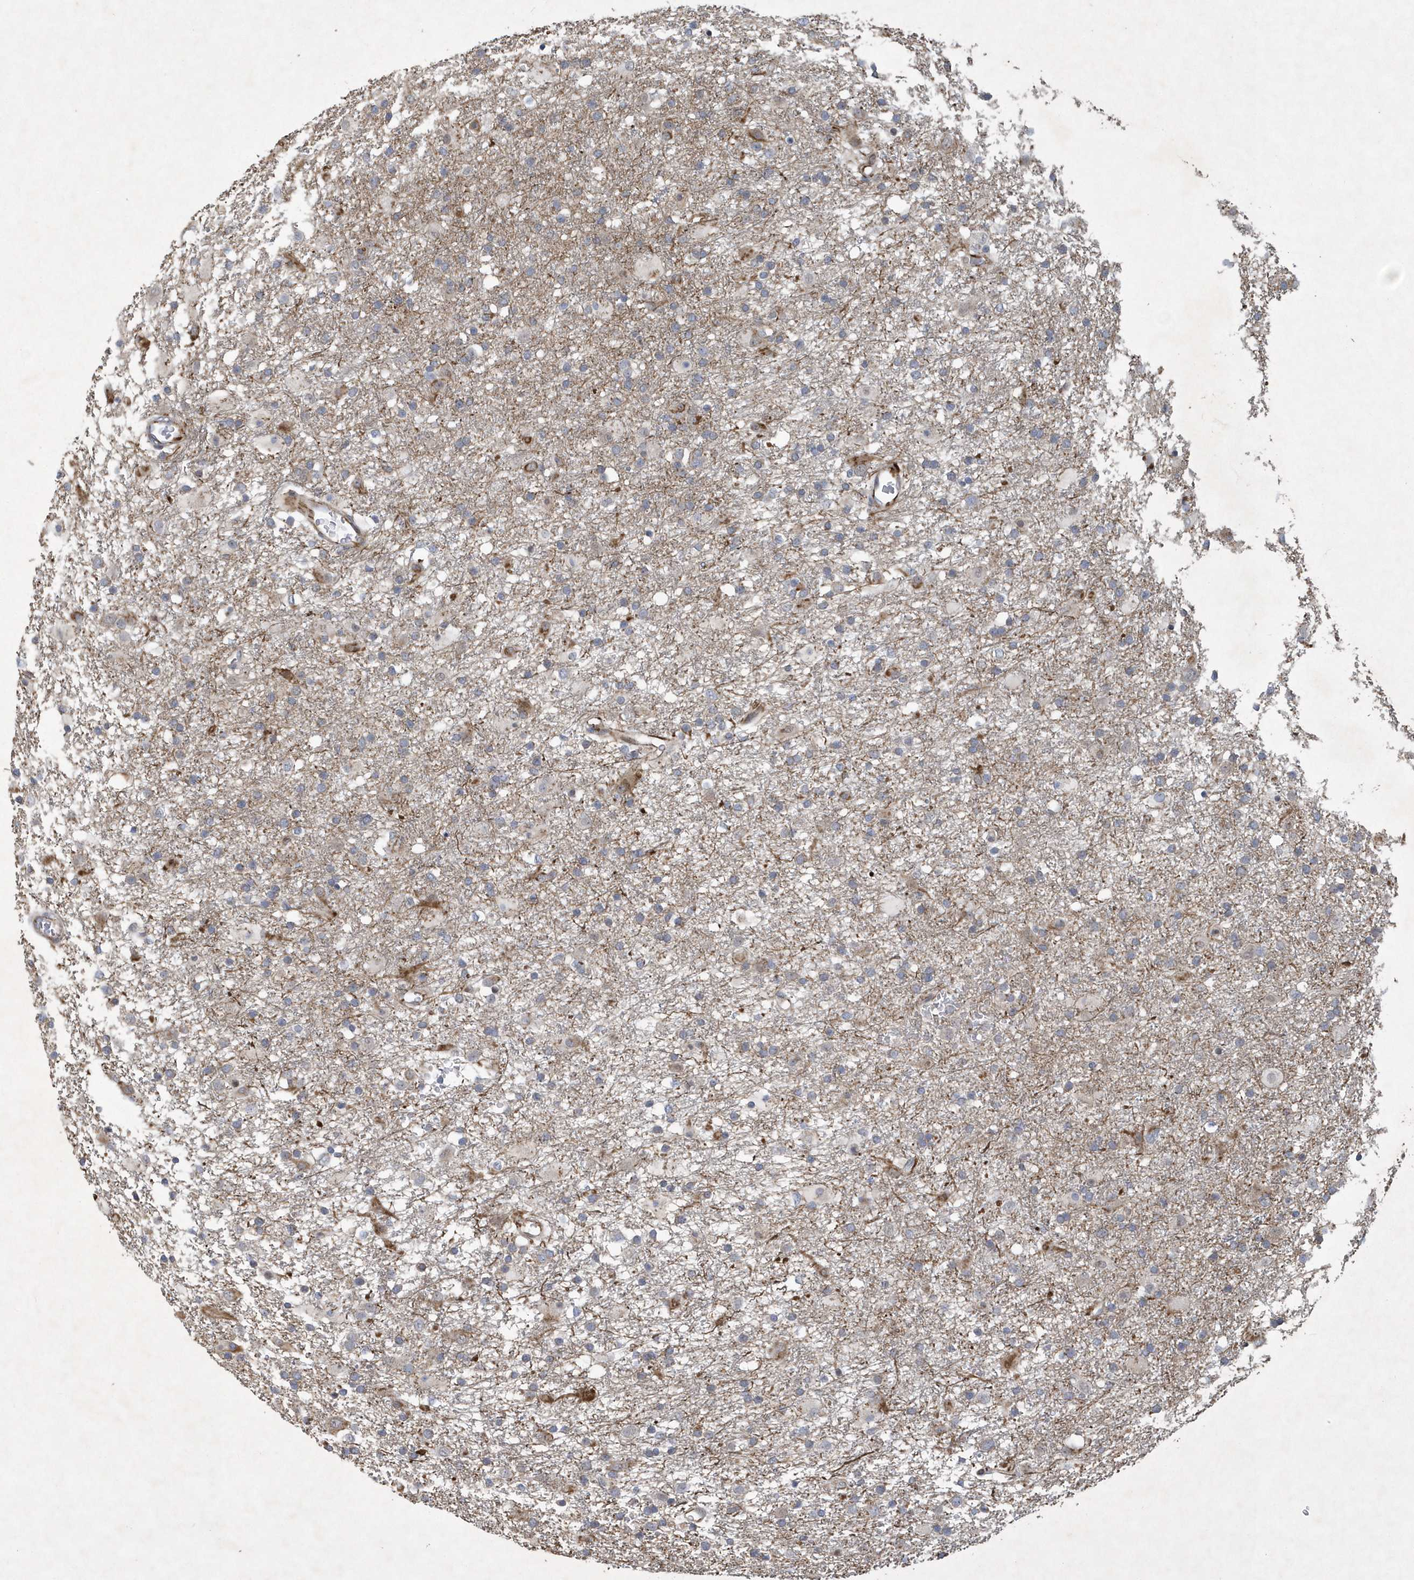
{"staining": {"intensity": "negative", "quantity": "none", "location": "none"}, "tissue": "glioma", "cell_type": "Tumor cells", "image_type": "cancer", "snomed": [{"axis": "morphology", "description": "Glioma, malignant, Low grade"}, {"axis": "topography", "description": "Brain"}], "caption": "DAB immunohistochemical staining of glioma displays no significant positivity in tumor cells.", "gene": "N4BP2", "patient": {"sex": "male", "age": 65}}